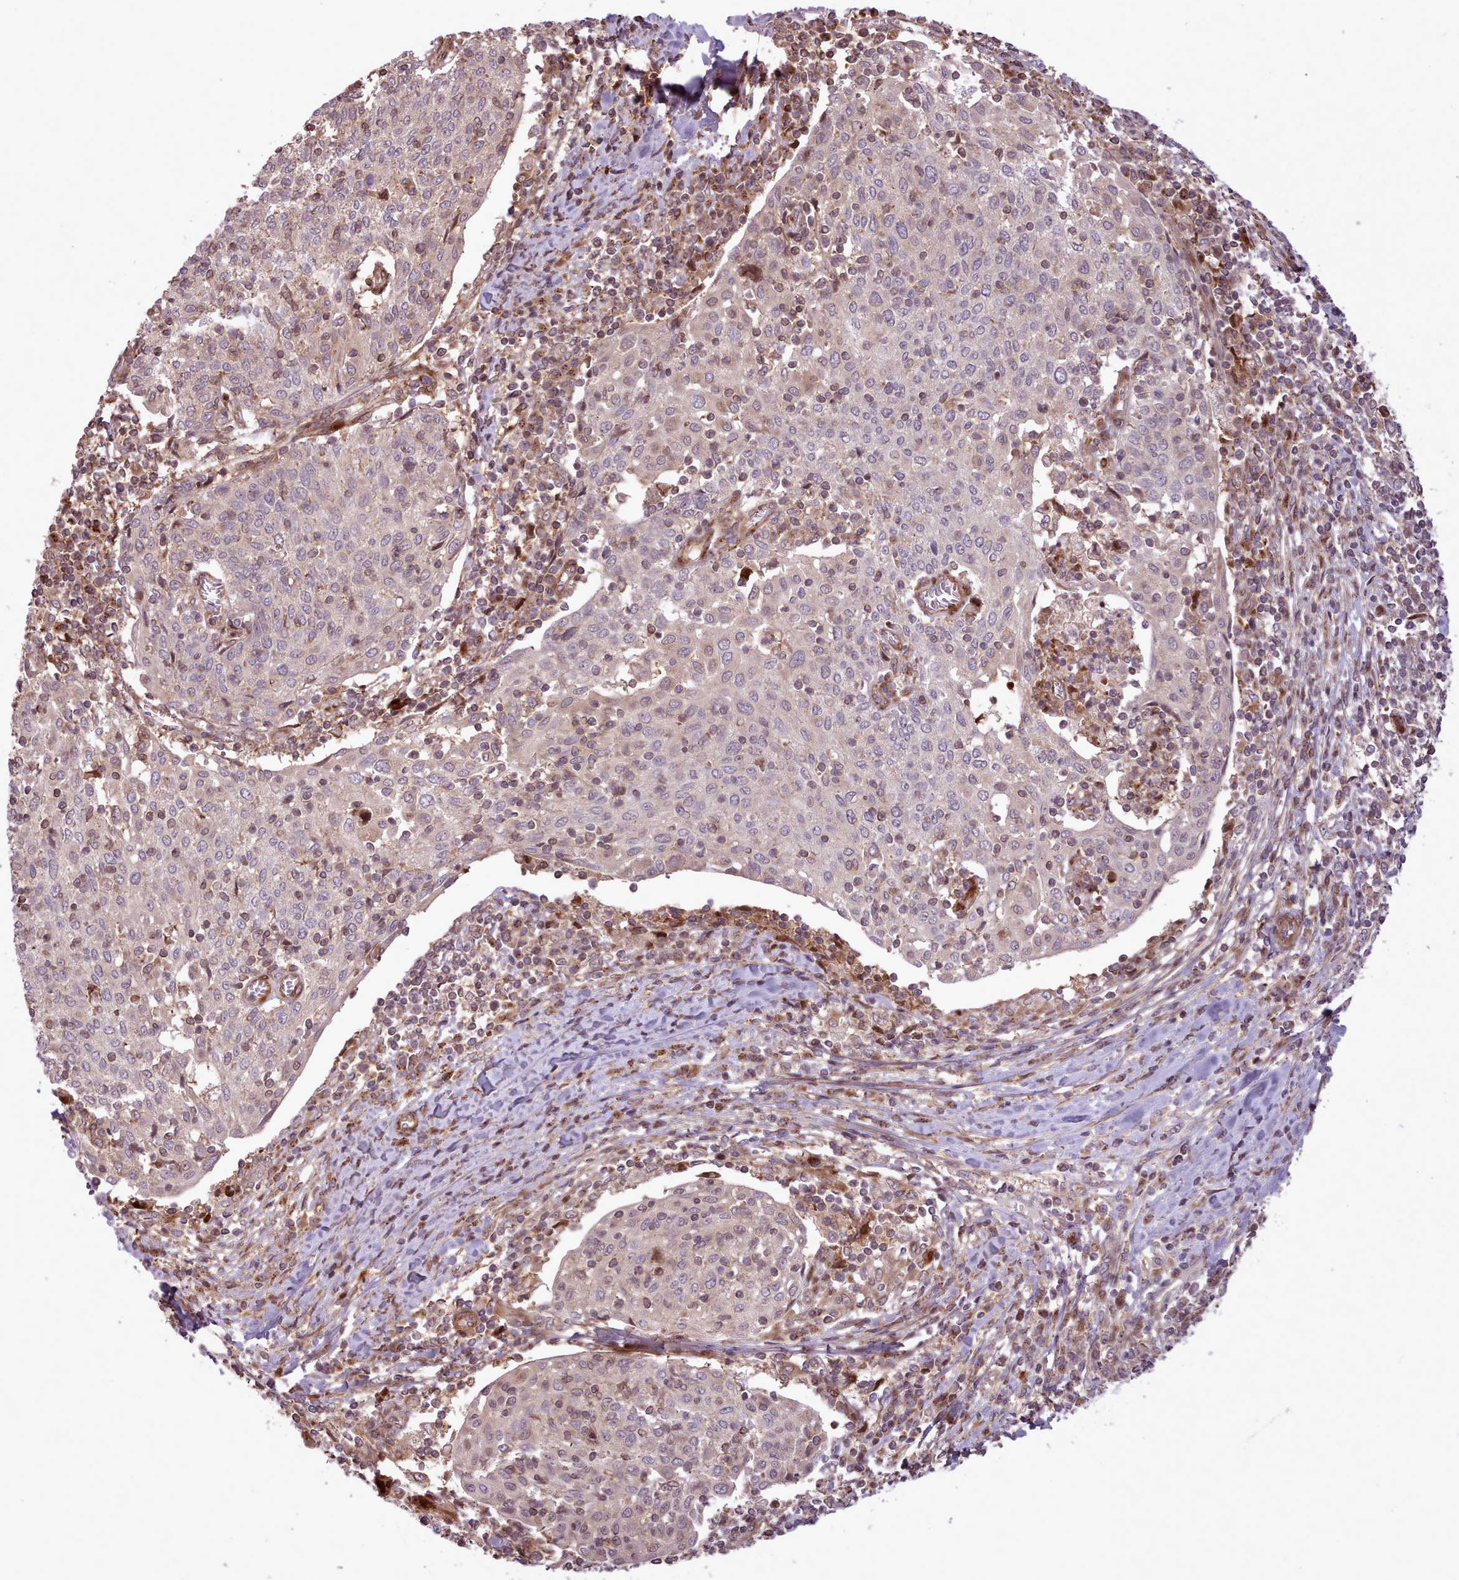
{"staining": {"intensity": "weak", "quantity": "<25%", "location": "nuclear"}, "tissue": "cervical cancer", "cell_type": "Tumor cells", "image_type": "cancer", "snomed": [{"axis": "morphology", "description": "Squamous cell carcinoma, NOS"}, {"axis": "topography", "description": "Cervix"}], "caption": "DAB immunohistochemical staining of squamous cell carcinoma (cervical) exhibits no significant positivity in tumor cells.", "gene": "NLRP7", "patient": {"sex": "female", "age": 52}}